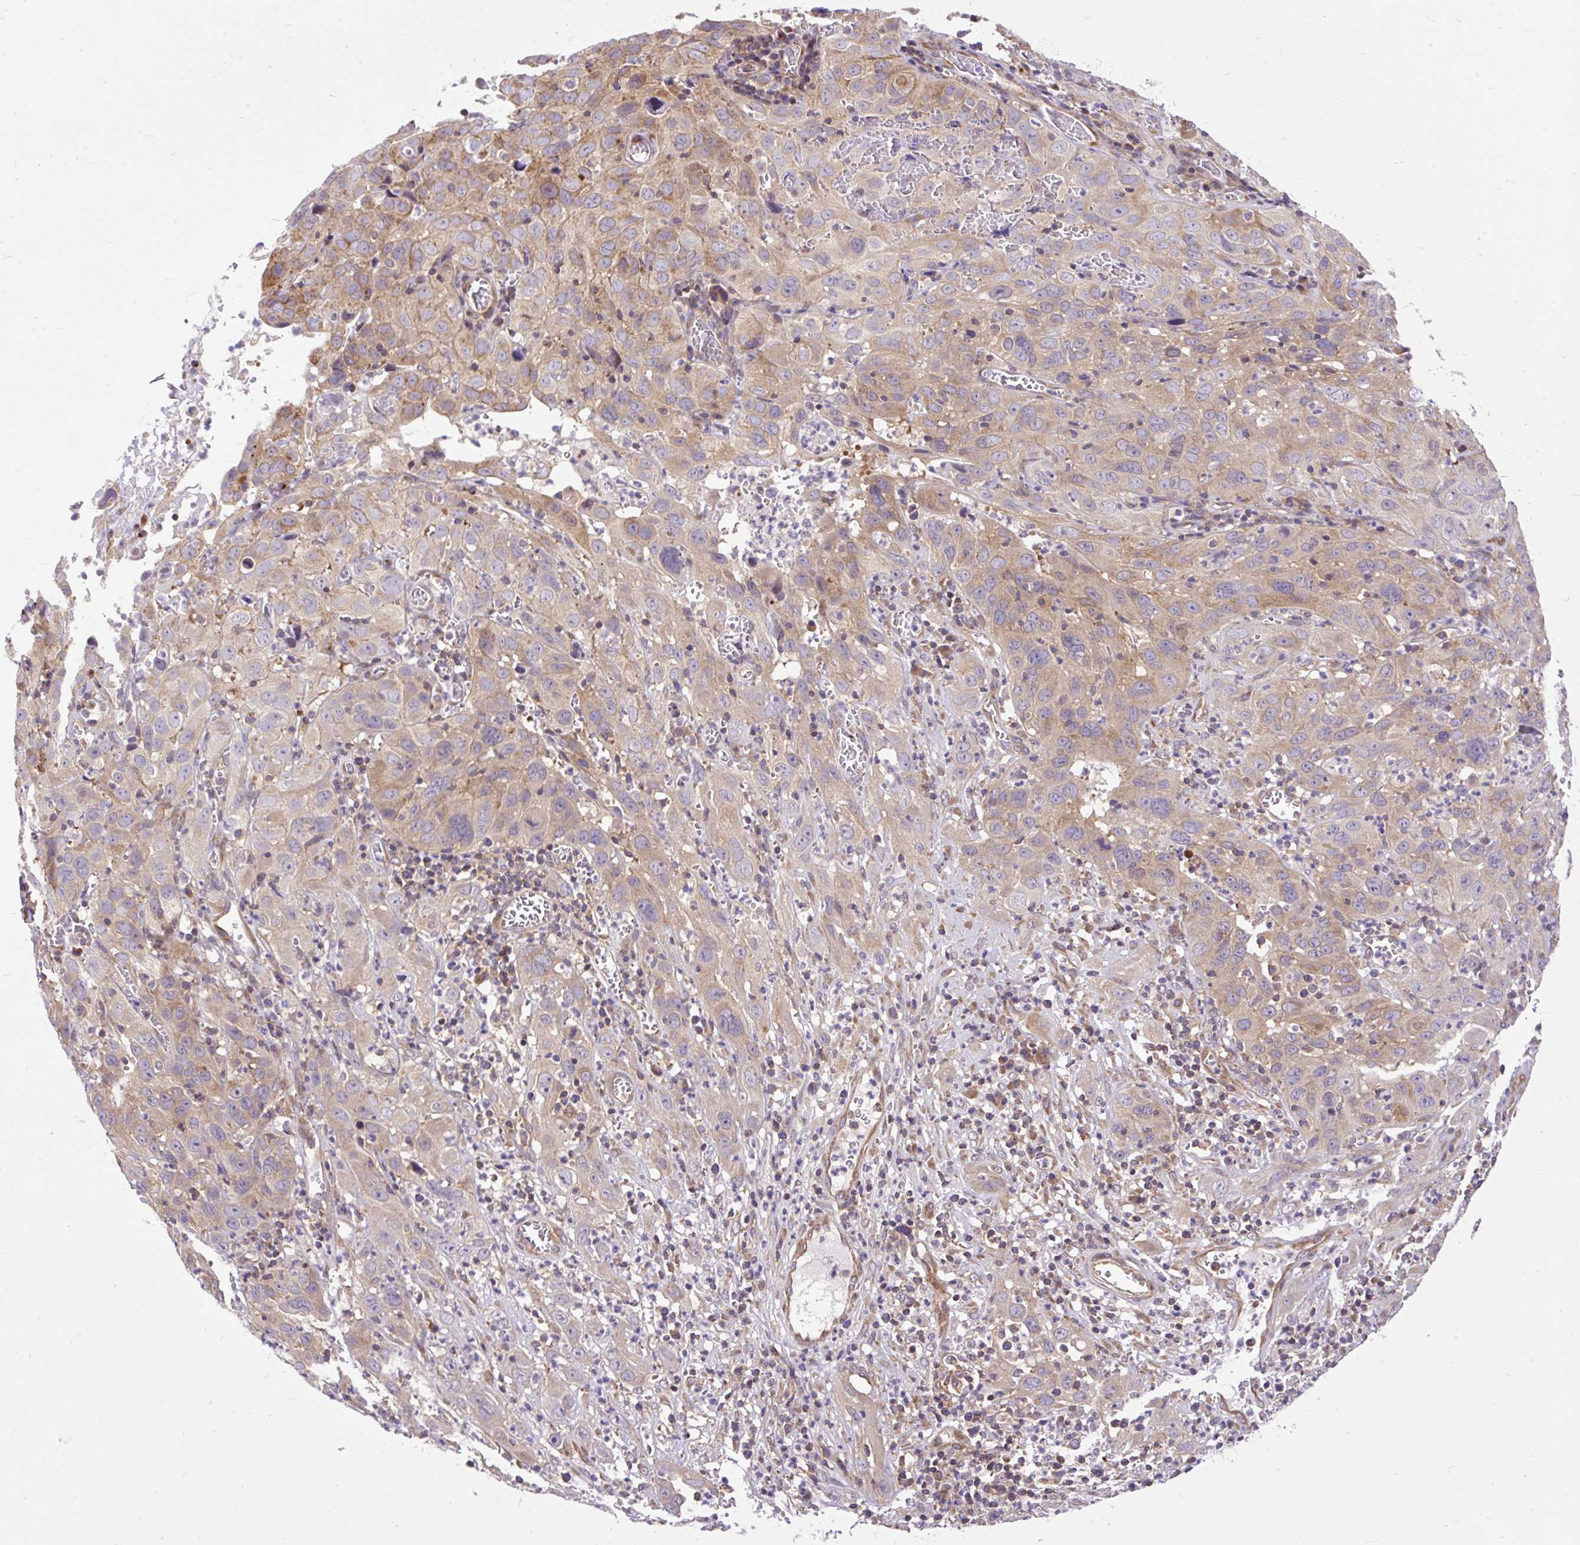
{"staining": {"intensity": "weak", "quantity": "<25%", "location": "cytoplasmic/membranous"}, "tissue": "cervical cancer", "cell_type": "Tumor cells", "image_type": "cancer", "snomed": [{"axis": "morphology", "description": "Squamous cell carcinoma, NOS"}, {"axis": "topography", "description": "Cervix"}], "caption": "This is an immunohistochemistry micrograph of cervical cancer. There is no expression in tumor cells.", "gene": "TRIM17", "patient": {"sex": "female", "age": 32}}